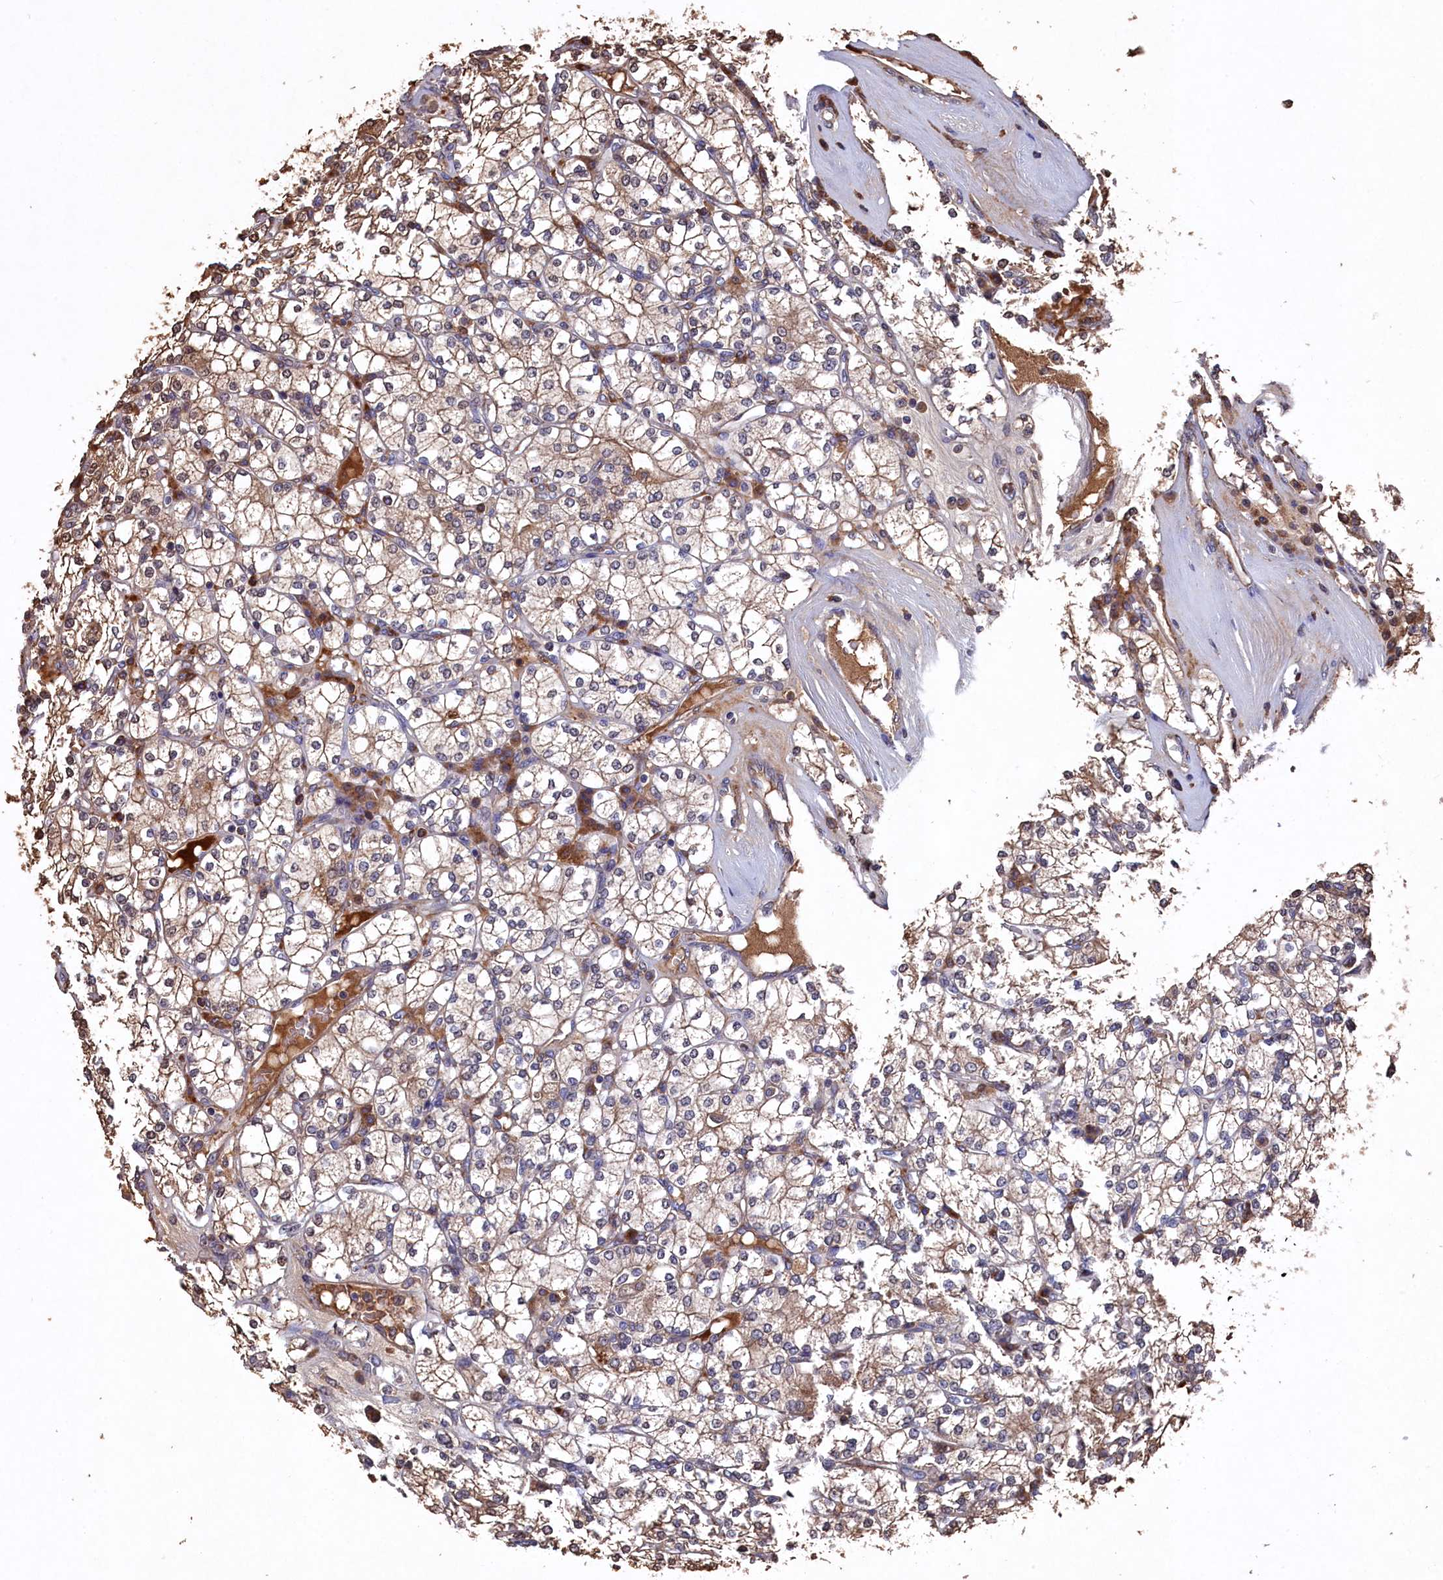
{"staining": {"intensity": "weak", "quantity": "25%-75%", "location": "cytoplasmic/membranous"}, "tissue": "renal cancer", "cell_type": "Tumor cells", "image_type": "cancer", "snomed": [{"axis": "morphology", "description": "Adenocarcinoma, NOS"}, {"axis": "topography", "description": "Kidney"}], "caption": "Human adenocarcinoma (renal) stained with a protein marker demonstrates weak staining in tumor cells.", "gene": "NAA60", "patient": {"sex": "male", "age": 77}}